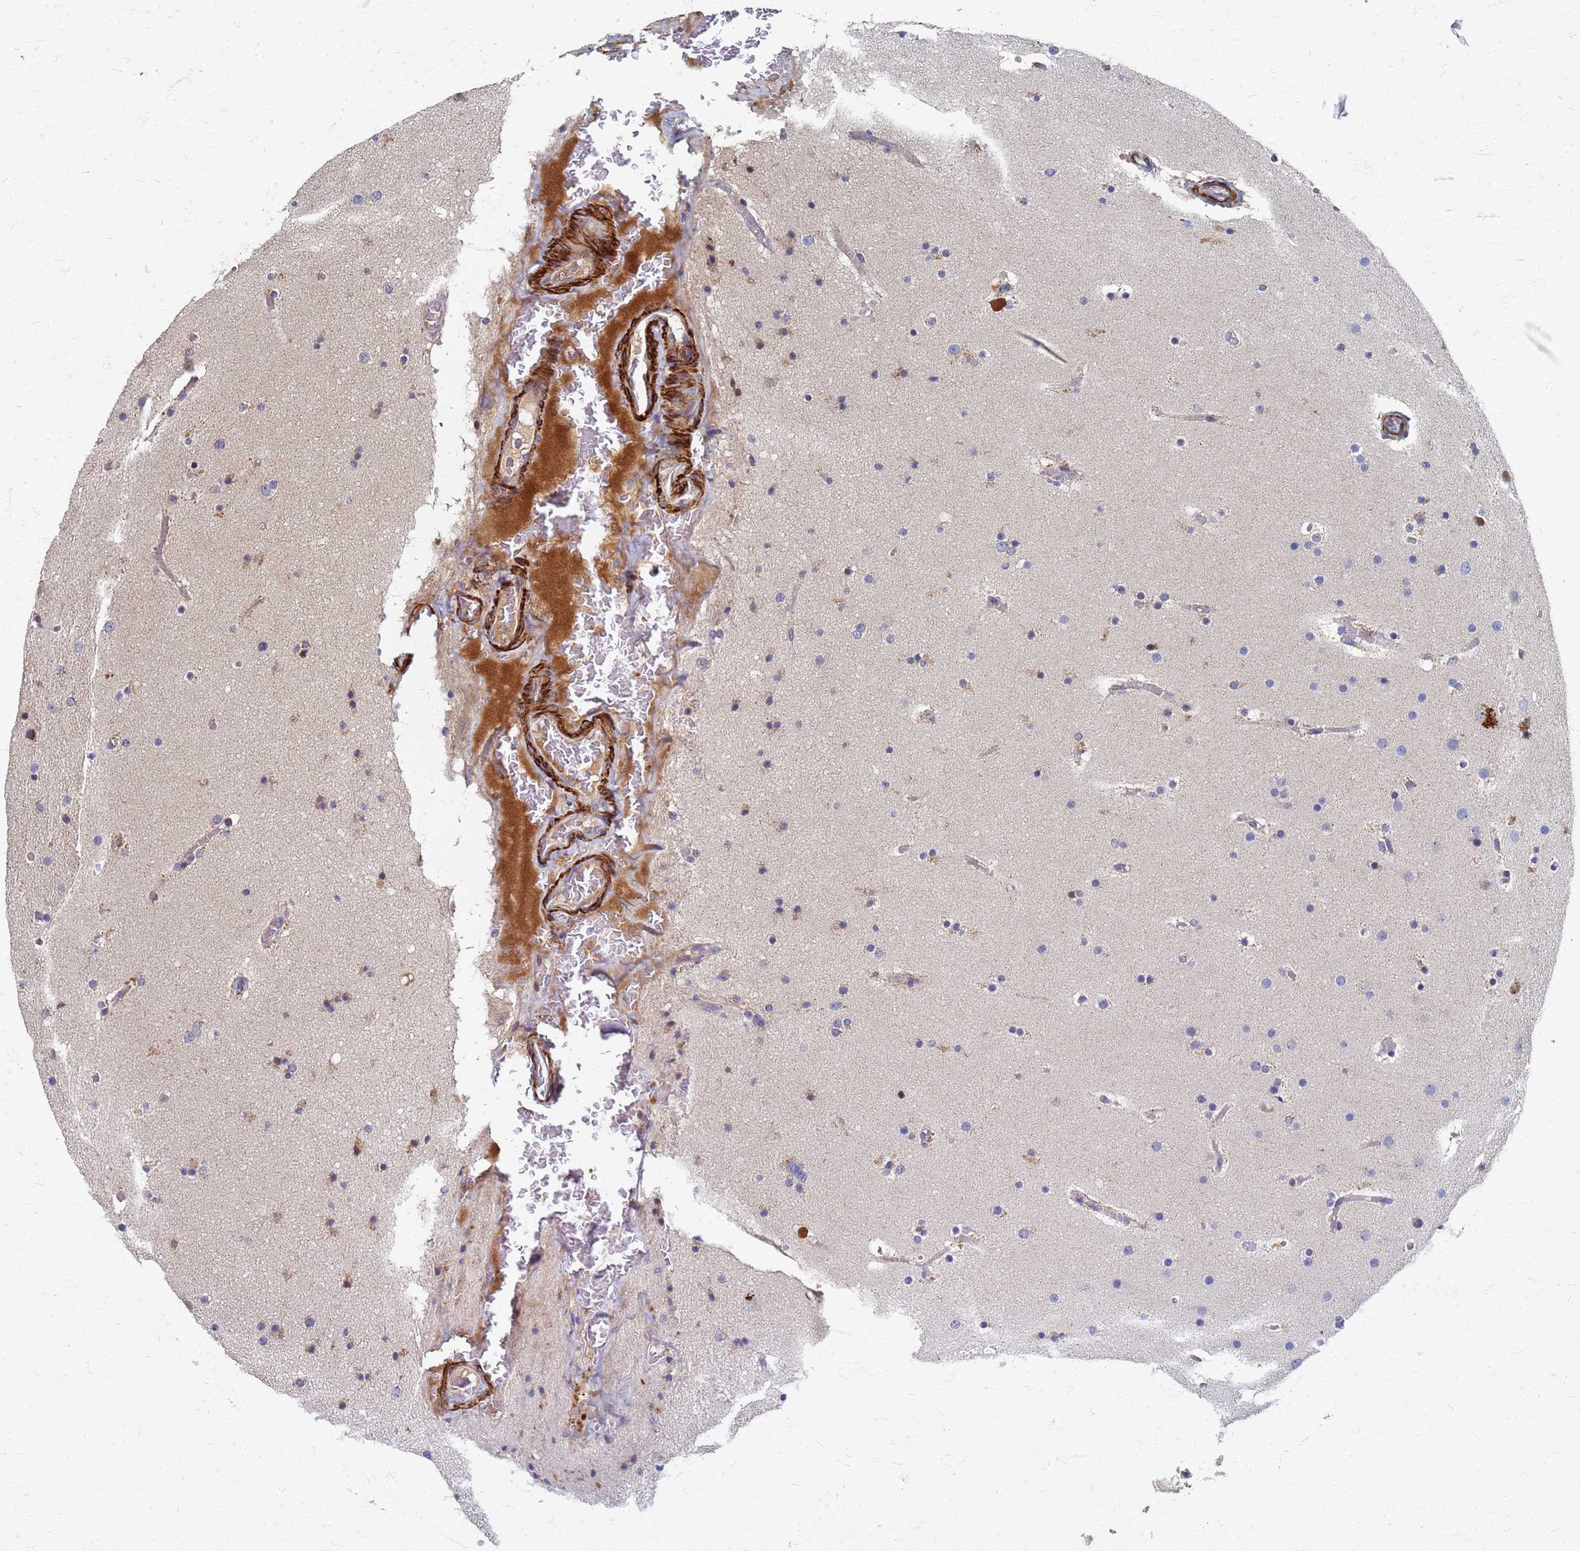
{"staining": {"intensity": "moderate", "quantity": "<25%", "location": "cytoplasmic/membranous"}, "tissue": "glioma", "cell_type": "Tumor cells", "image_type": "cancer", "snomed": [{"axis": "morphology", "description": "Glioma, malignant, High grade"}, {"axis": "topography", "description": "Cerebral cortex"}], "caption": "About <25% of tumor cells in human high-grade glioma (malignant) demonstrate moderate cytoplasmic/membranous protein expression as visualized by brown immunohistochemical staining.", "gene": "ATPAF1", "patient": {"sex": "female", "age": 36}}